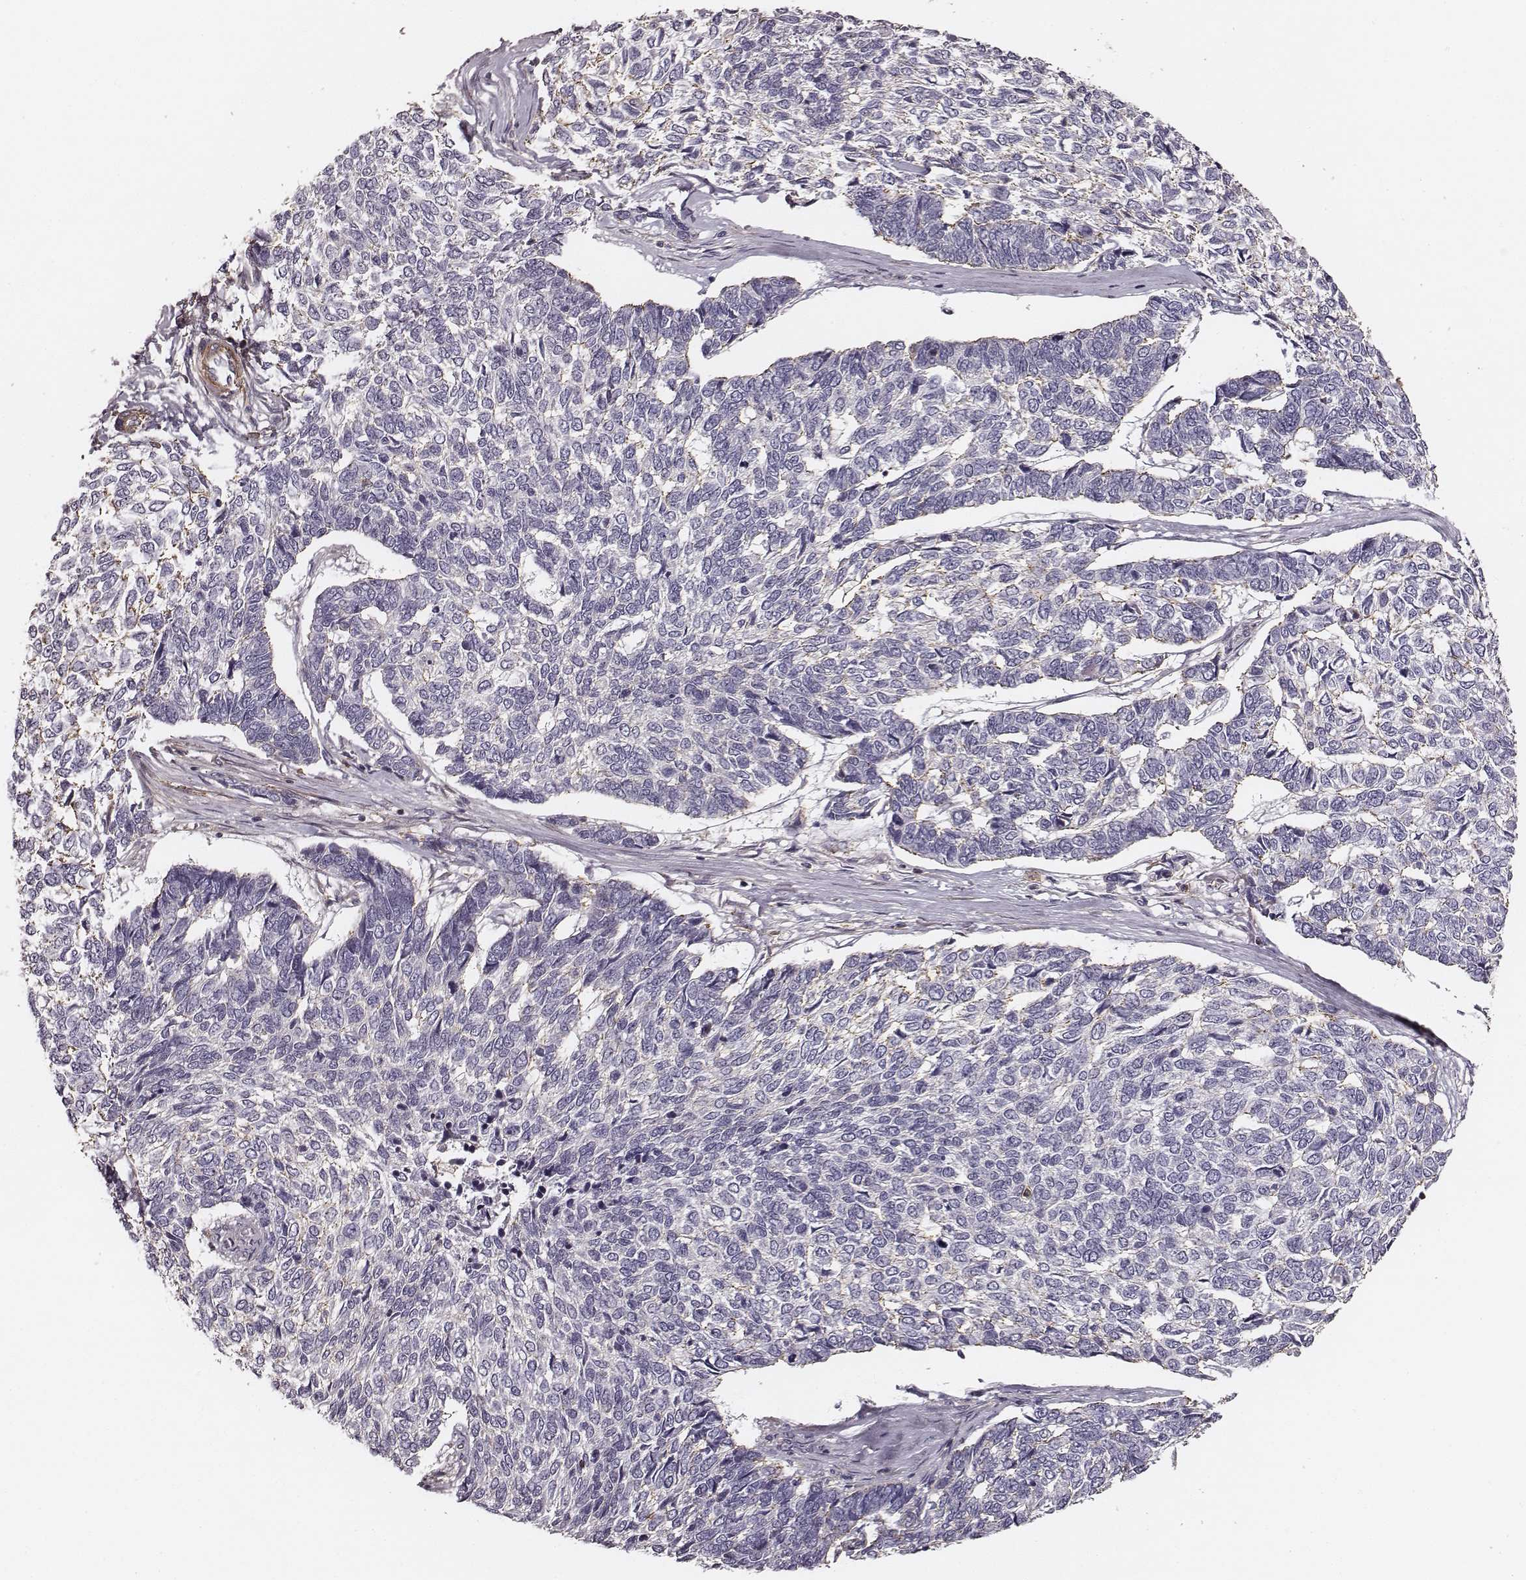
{"staining": {"intensity": "negative", "quantity": "none", "location": "none"}, "tissue": "skin cancer", "cell_type": "Tumor cells", "image_type": "cancer", "snomed": [{"axis": "morphology", "description": "Basal cell carcinoma"}, {"axis": "topography", "description": "Skin"}], "caption": "IHC photomicrograph of human skin cancer (basal cell carcinoma) stained for a protein (brown), which reveals no positivity in tumor cells.", "gene": "ZYX", "patient": {"sex": "female", "age": 65}}